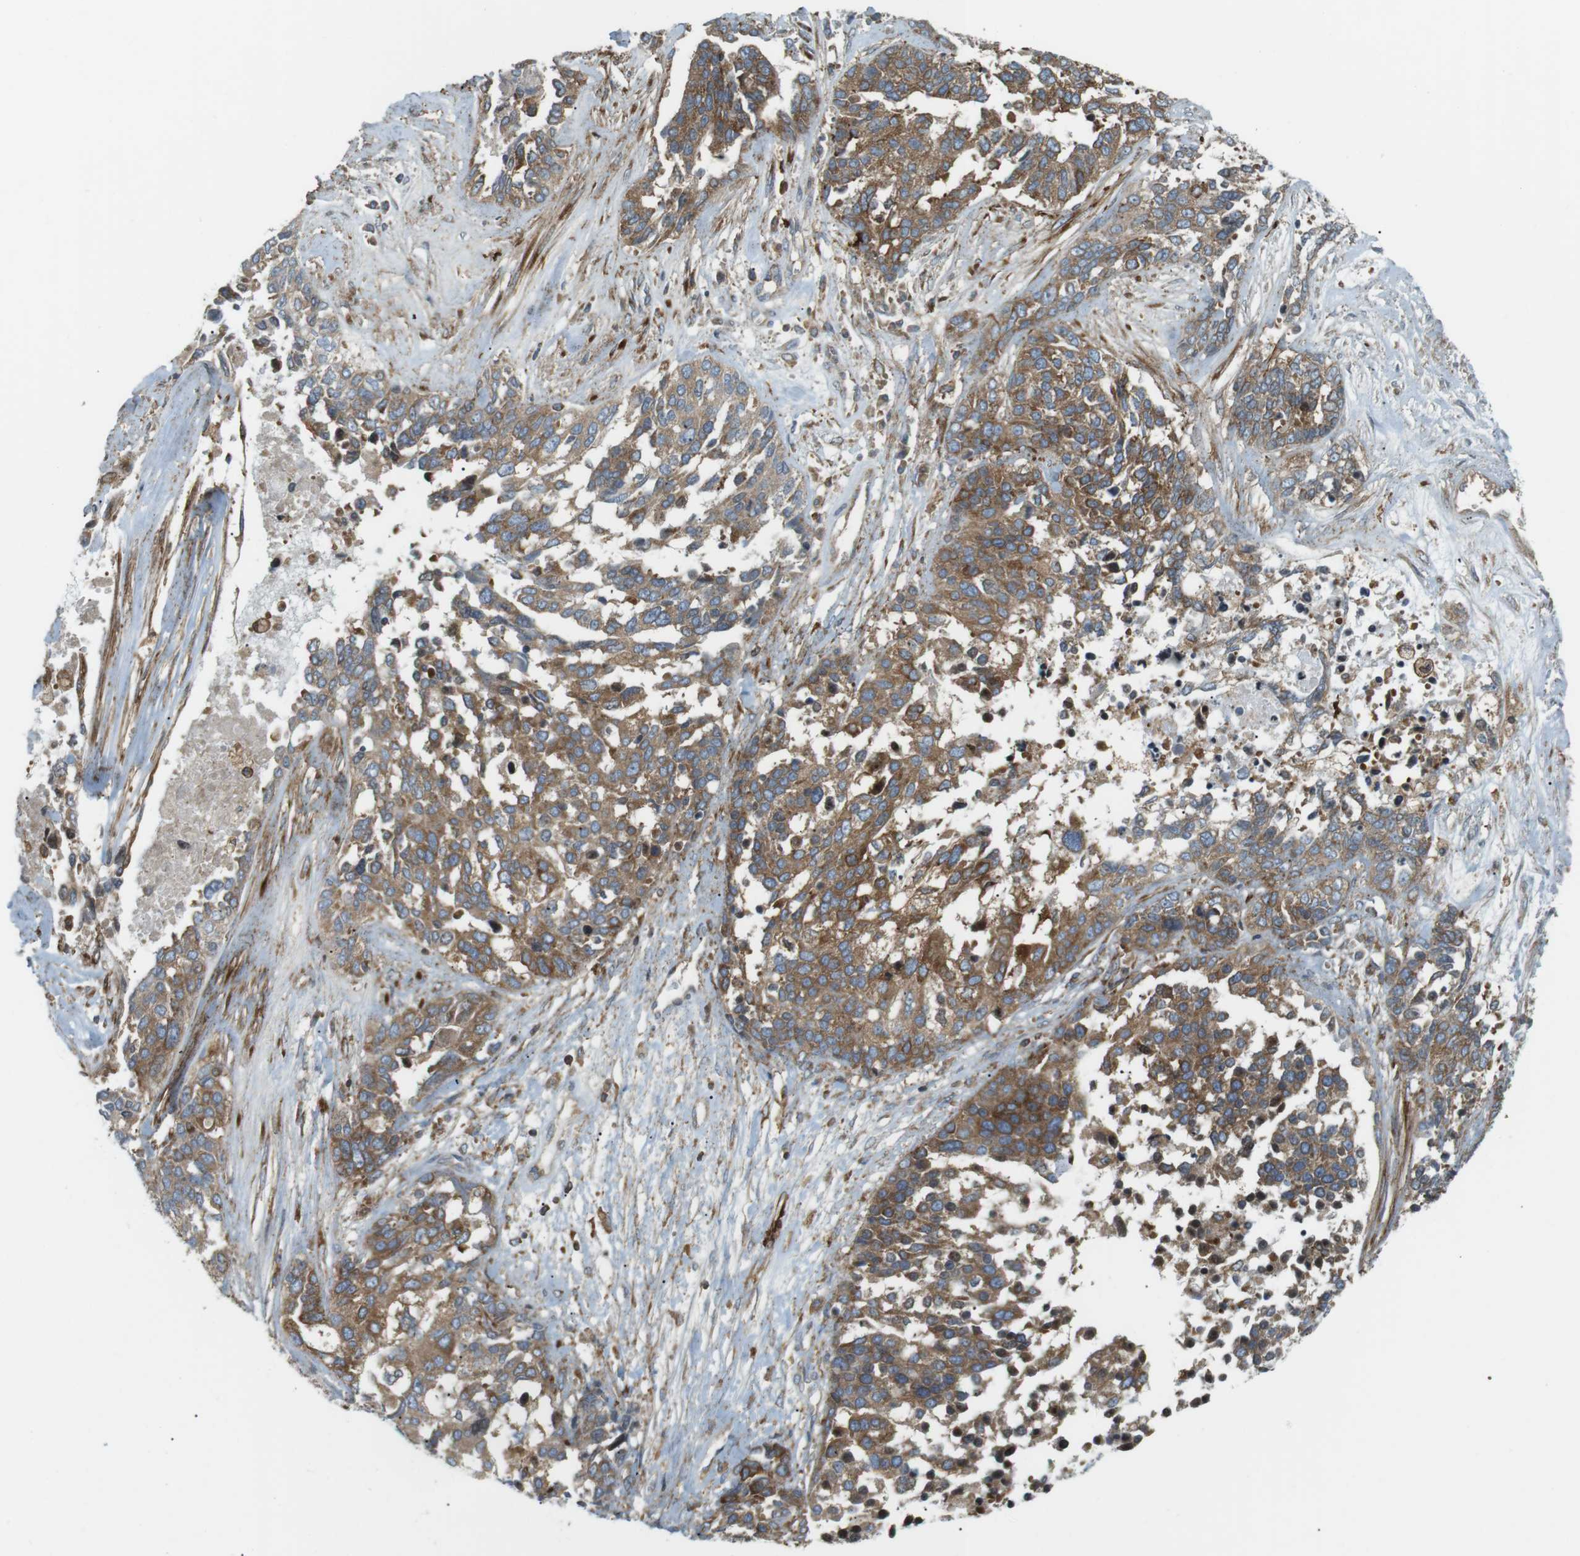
{"staining": {"intensity": "moderate", "quantity": ">75%", "location": "cytoplasmic/membranous"}, "tissue": "ovarian cancer", "cell_type": "Tumor cells", "image_type": "cancer", "snomed": [{"axis": "morphology", "description": "Cystadenocarcinoma, serous, NOS"}, {"axis": "topography", "description": "Ovary"}], "caption": "Ovarian serous cystadenocarcinoma stained with immunohistochemistry (IHC) demonstrates moderate cytoplasmic/membranous staining in about >75% of tumor cells.", "gene": "FLII", "patient": {"sex": "female", "age": 44}}